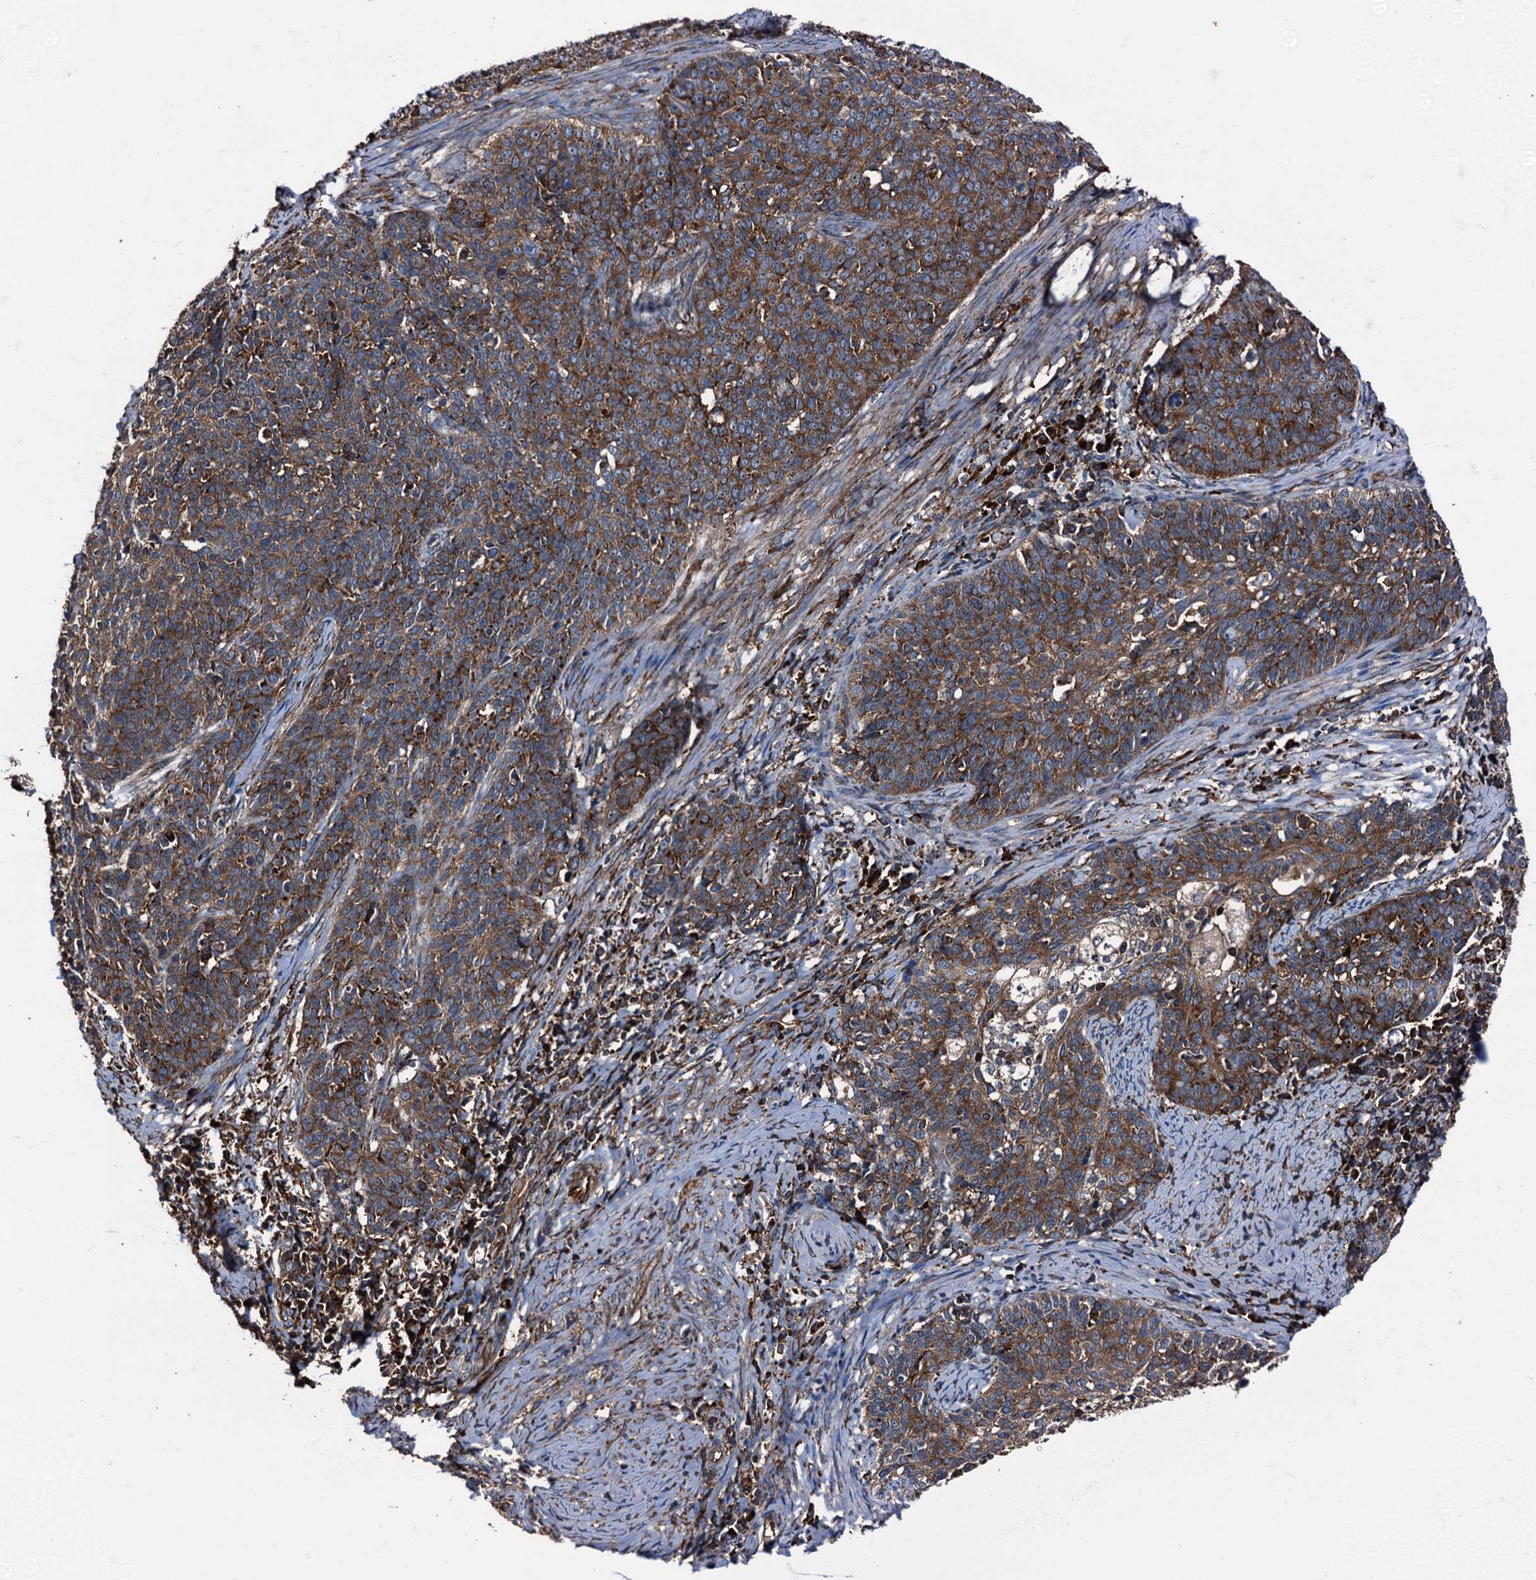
{"staining": {"intensity": "strong", "quantity": ">75%", "location": "cytoplasmic/membranous"}, "tissue": "cervical cancer", "cell_type": "Tumor cells", "image_type": "cancer", "snomed": [{"axis": "morphology", "description": "Squamous cell carcinoma, NOS"}, {"axis": "topography", "description": "Cervix"}], "caption": "Protein expression analysis of human cervical cancer reveals strong cytoplasmic/membranous expression in approximately >75% of tumor cells. The staining is performed using DAB brown chromogen to label protein expression. The nuclei are counter-stained blue using hematoxylin.", "gene": "ATP2C1", "patient": {"sex": "female", "age": 39}}